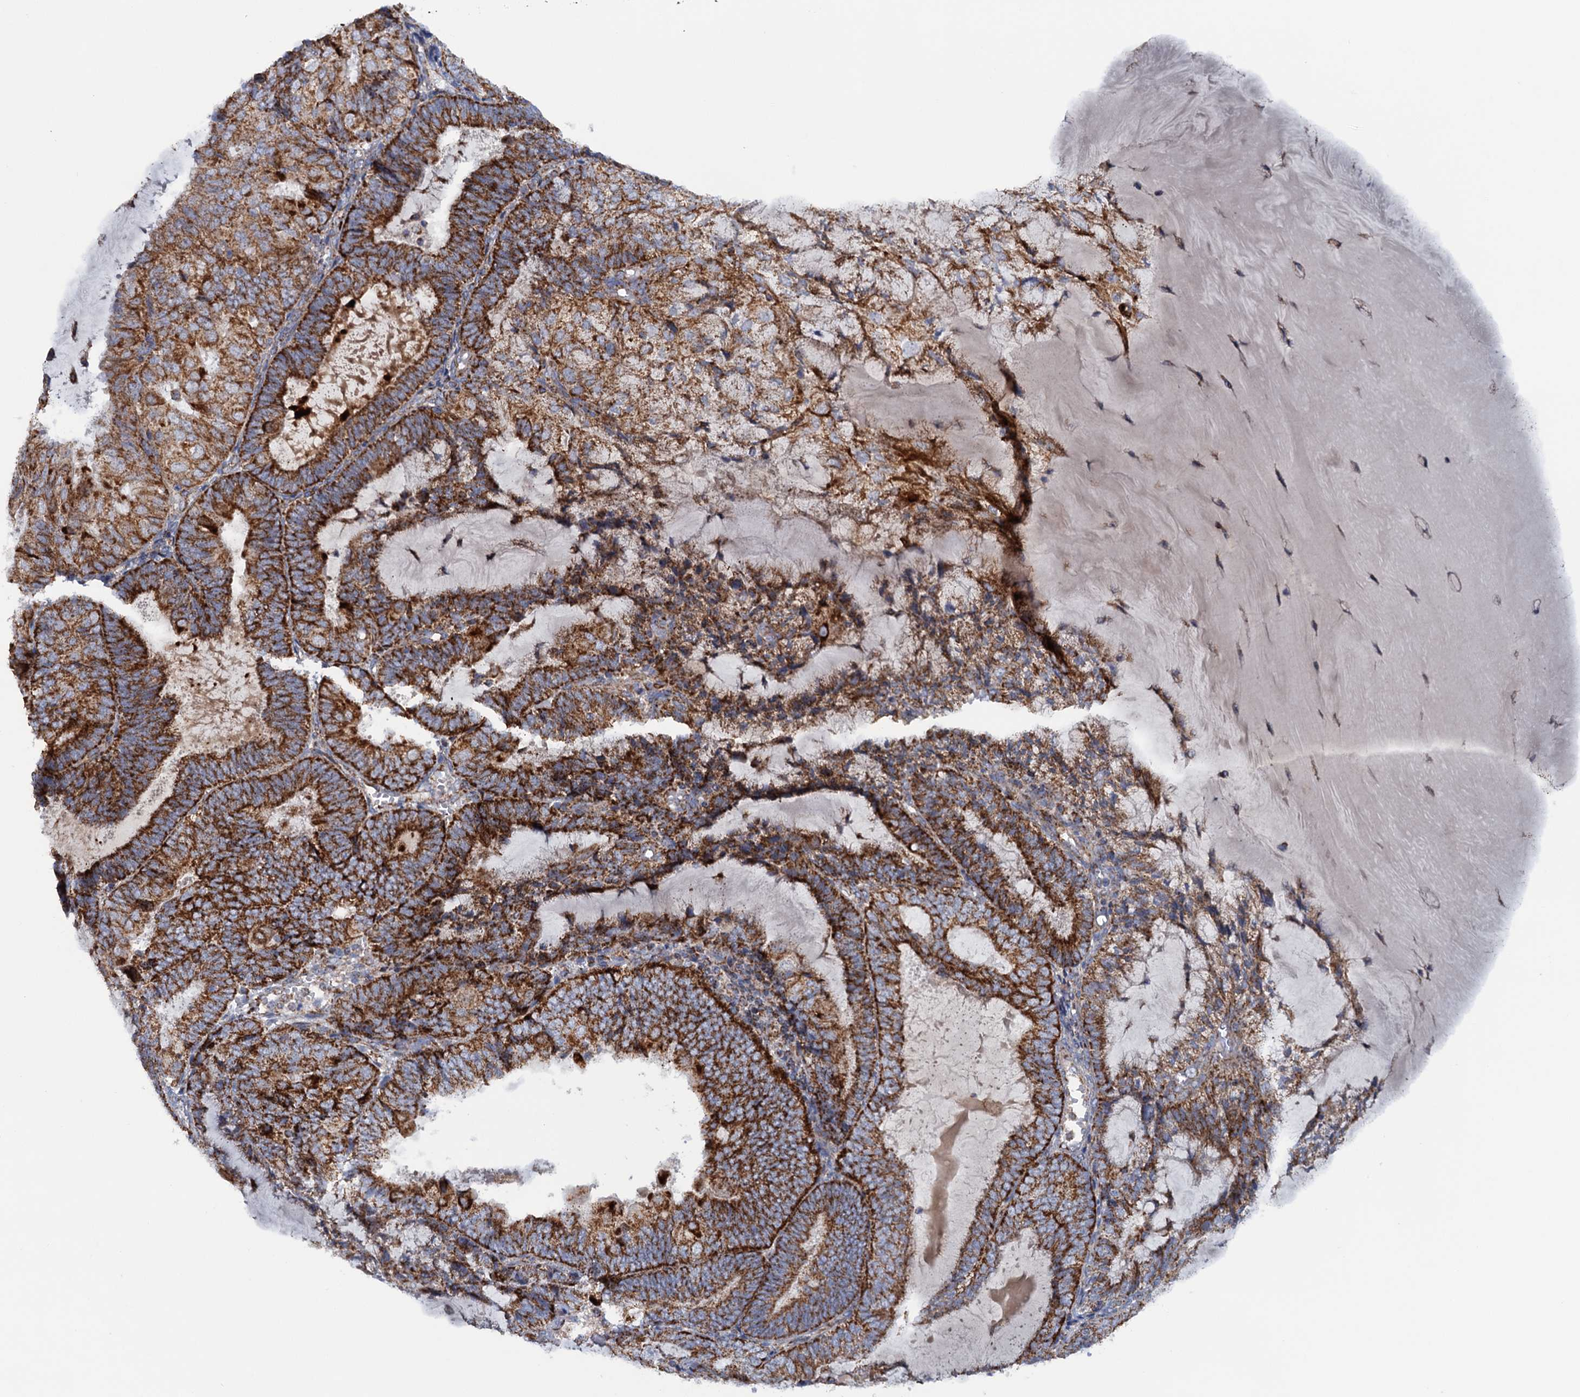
{"staining": {"intensity": "strong", "quantity": ">75%", "location": "cytoplasmic/membranous"}, "tissue": "endometrial cancer", "cell_type": "Tumor cells", "image_type": "cancer", "snomed": [{"axis": "morphology", "description": "Adenocarcinoma, NOS"}, {"axis": "topography", "description": "Endometrium"}], "caption": "A brown stain shows strong cytoplasmic/membranous staining of a protein in endometrial cancer tumor cells. The staining is performed using DAB (3,3'-diaminobenzidine) brown chromogen to label protein expression. The nuclei are counter-stained blue using hematoxylin.", "gene": "GTPBP3", "patient": {"sex": "female", "age": 81}}